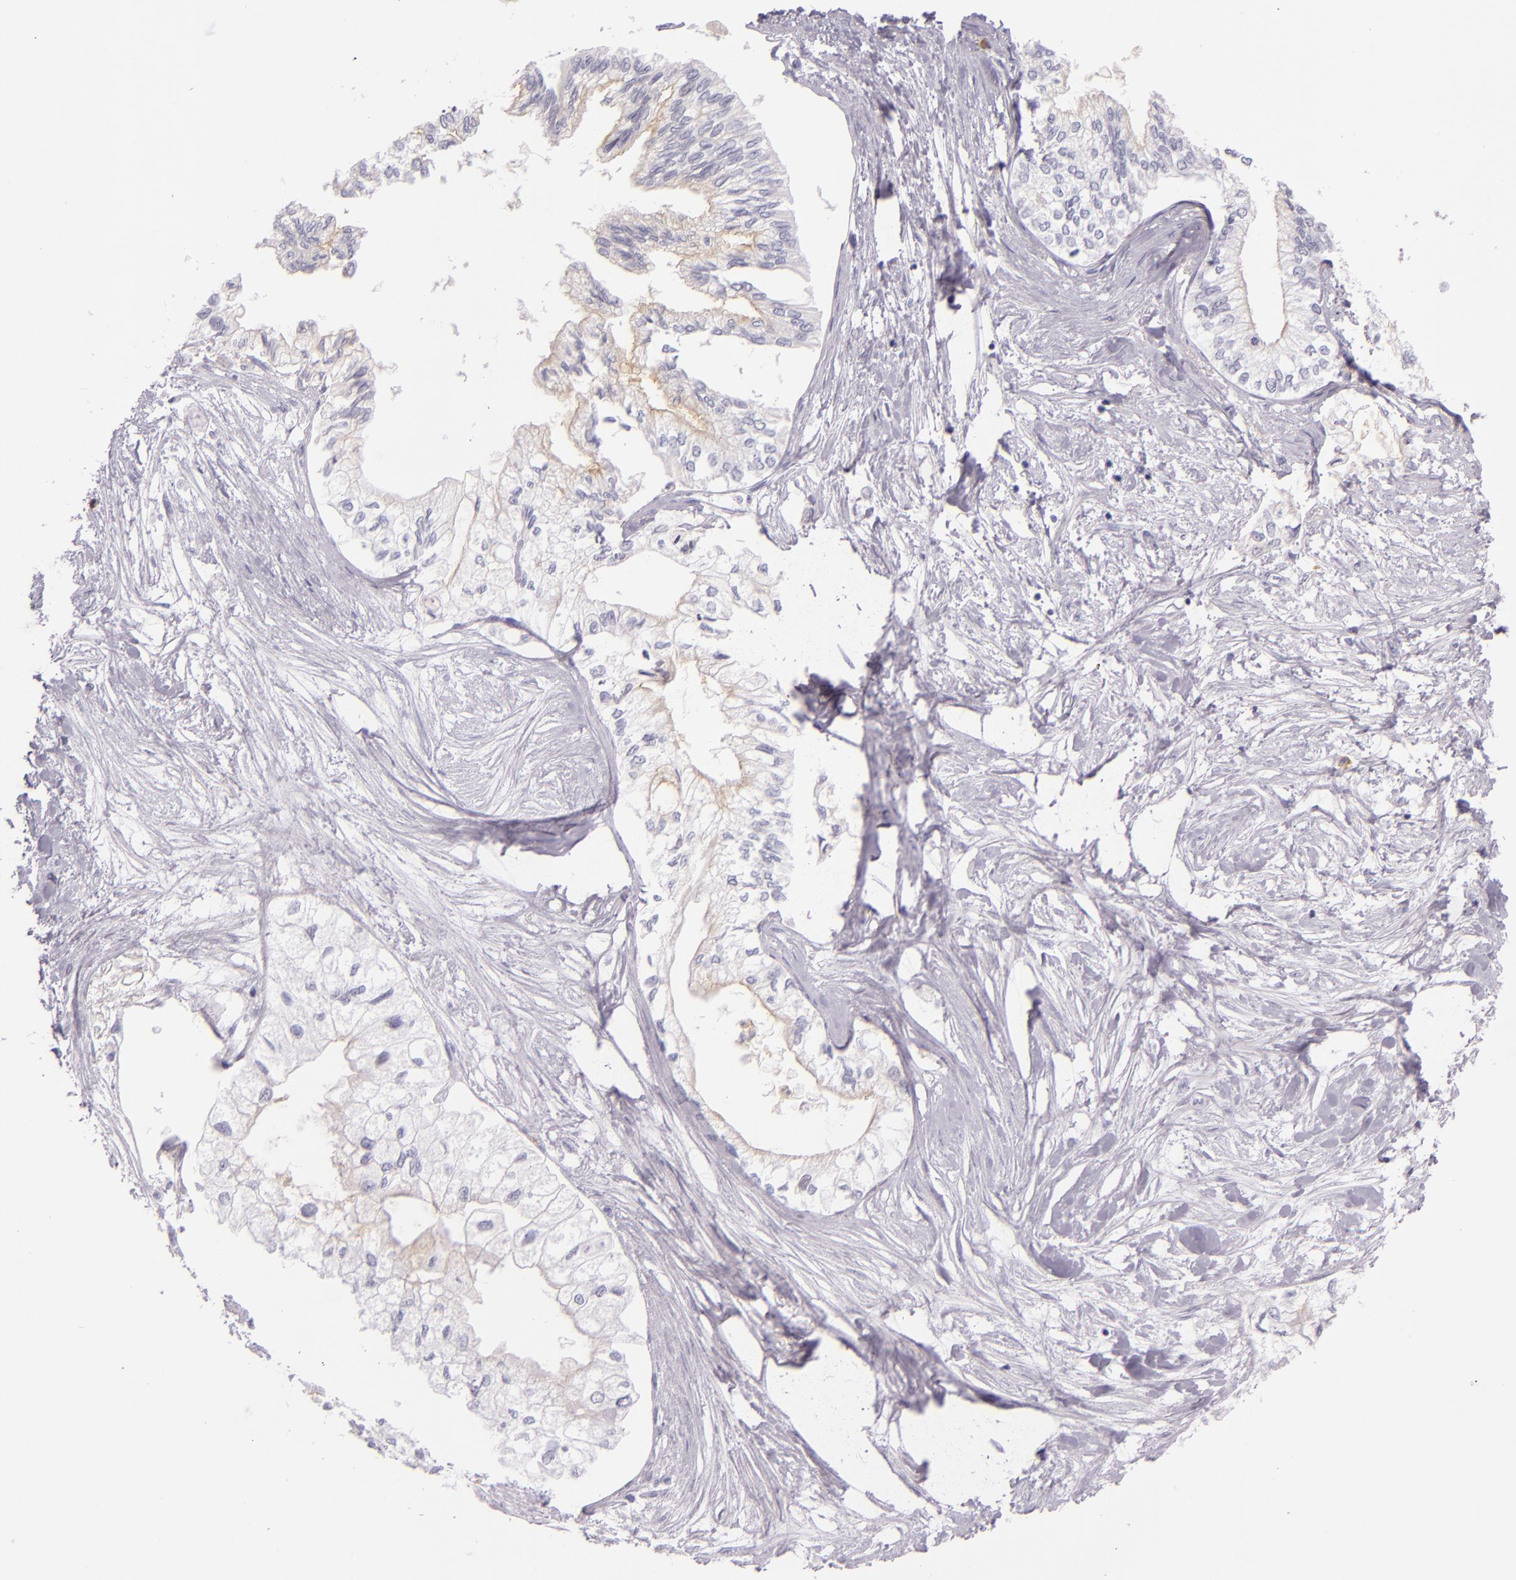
{"staining": {"intensity": "weak", "quantity": "<25%", "location": "cytoplasmic/membranous"}, "tissue": "pancreatic cancer", "cell_type": "Tumor cells", "image_type": "cancer", "snomed": [{"axis": "morphology", "description": "Adenocarcinoma, NOS"}, {"axis": "topography", "description": "Pancreas"}], "caption": "DAB immunohistochemical staining of pancreatic cancer (adenocarcinoma) demonstrates no significant staining in tumor cells.", "gene": "CEACAM1", "patient": {"sex": "male", "age": 79}}